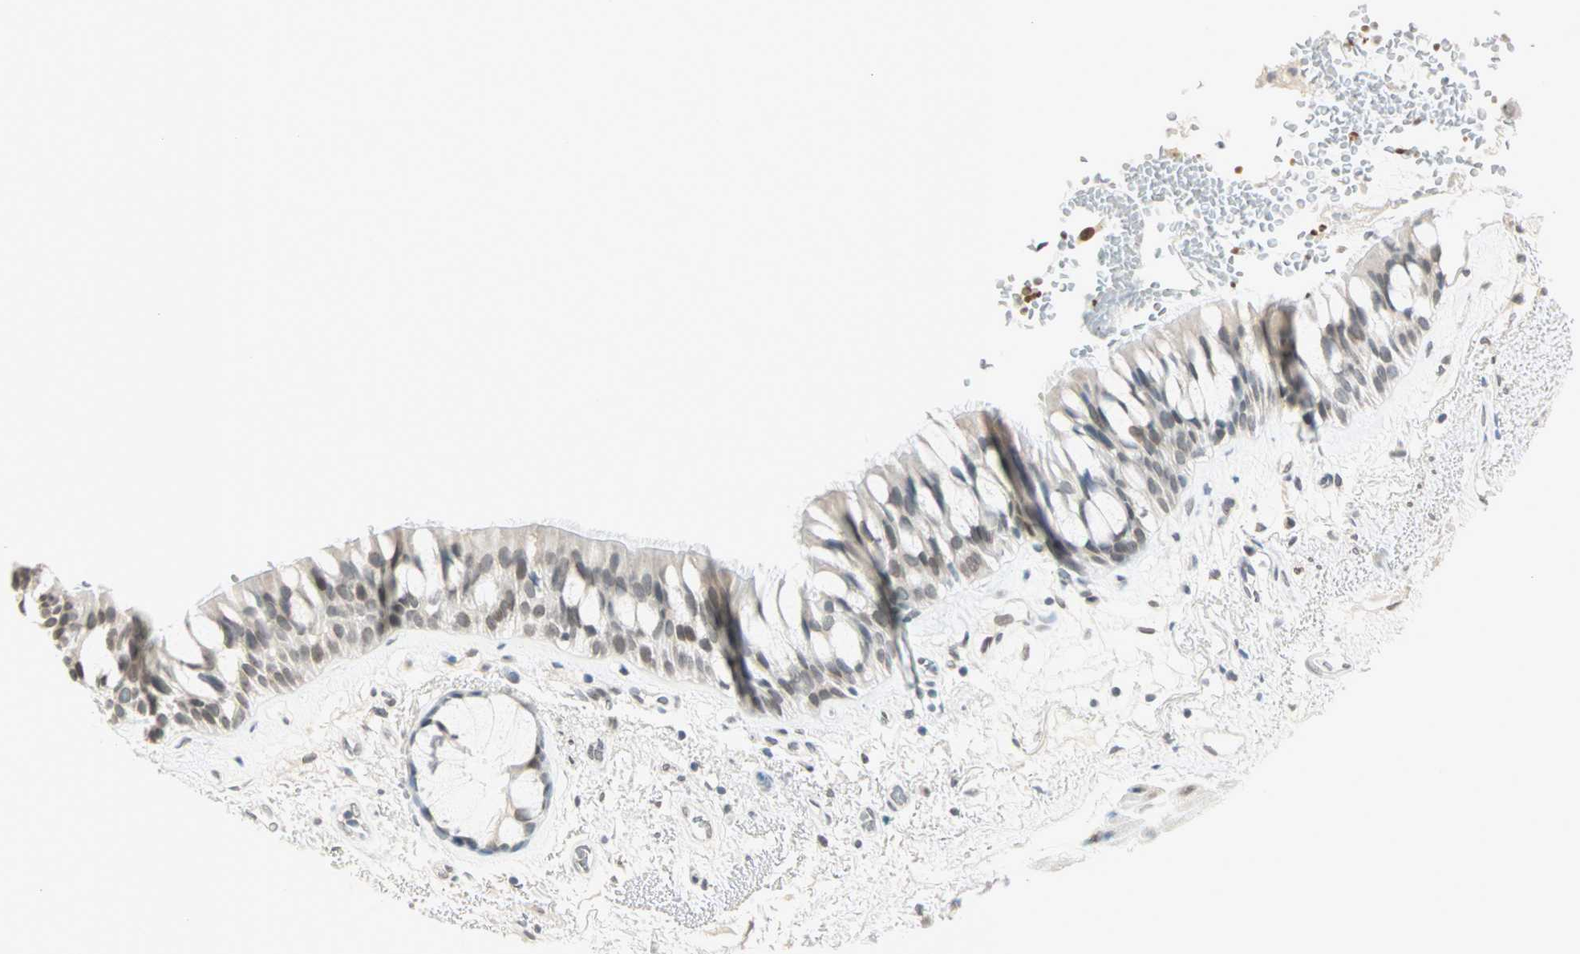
{"staining": {"intensity": "weak", "quantity": "<25%", "location": "nuclear"}, "tissue": "bronchus", "cell_type": "Respiratory epithelial cells", "image_type": "normal", "snomed": [{"axis": "morphology", "description": "Normal tissue, NOS"}, {"axis": "topography", "description": "Bronchus"}], "caption": "High power microscopy micrograph of an IHC photomicrograph of unremarkable bronchus, revealing no significant expression in respiratory epithelial cells.", "gene": "BCAN", "patient": {"sex": "male", "age": 66}}